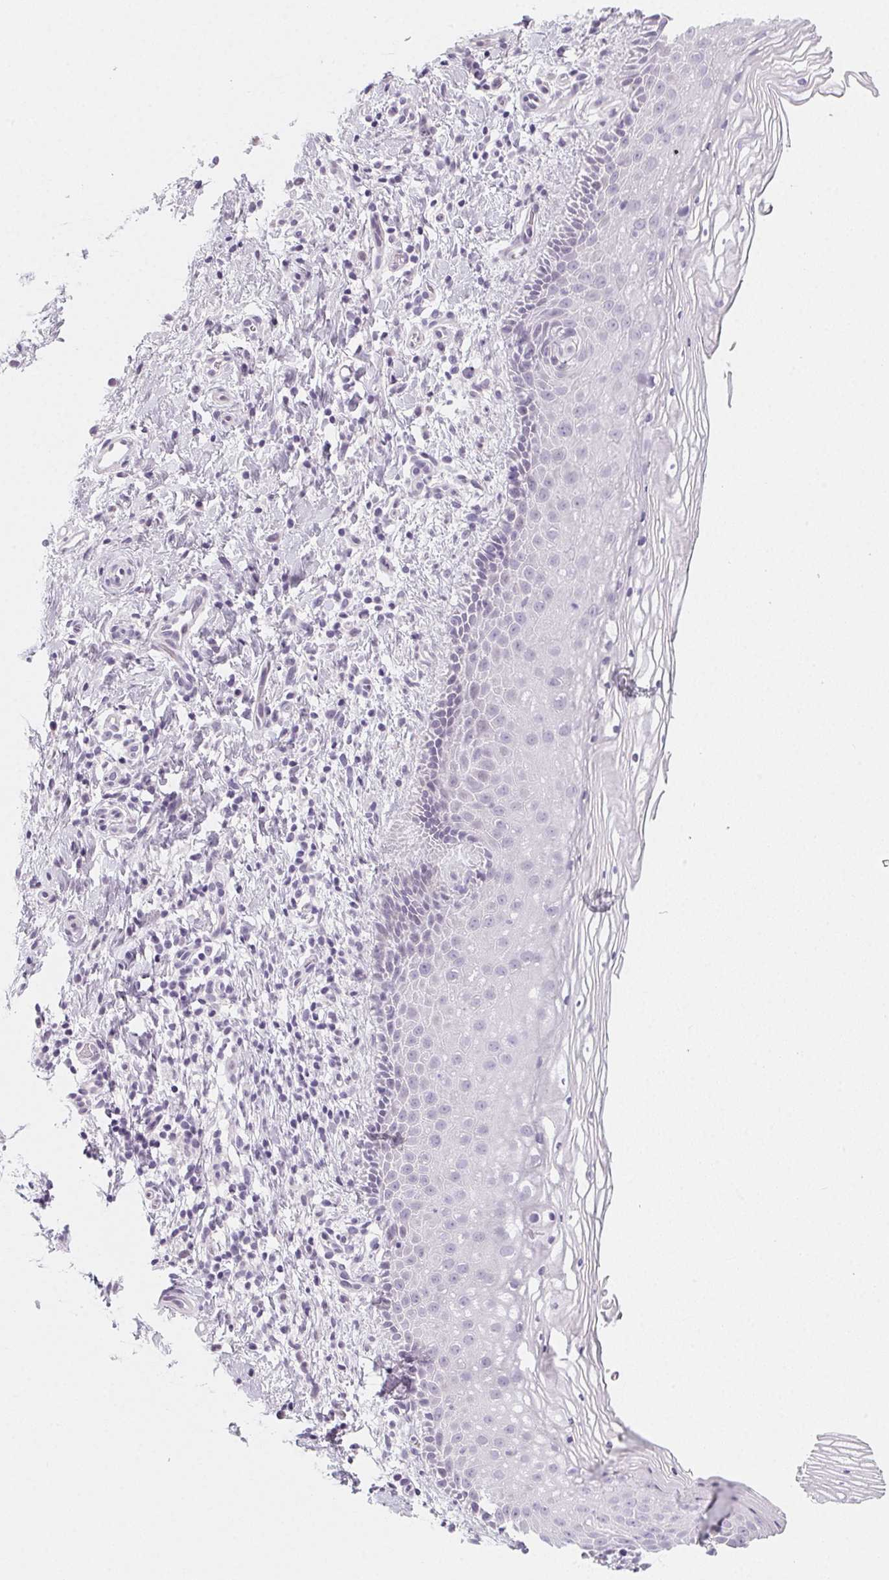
{"staining": {"intensity": "negative", "quantity": "none", "location": "none"}, "tissue": "vagina", "cell_type": "Squamous epithelial cells", "image_type": "normal", "snomed": [{"axis": "morphology", "description": "Normal tissue, NOS"}, {"axis": "topography", "description": "Vagina"}], "caption": "Vagina stained for a protein using immunohistochemistry (IHC) shows no expression squamous epithelial cells.", "gene": "SH3GL2", "patient": {"sex": "female", "age": 51}}